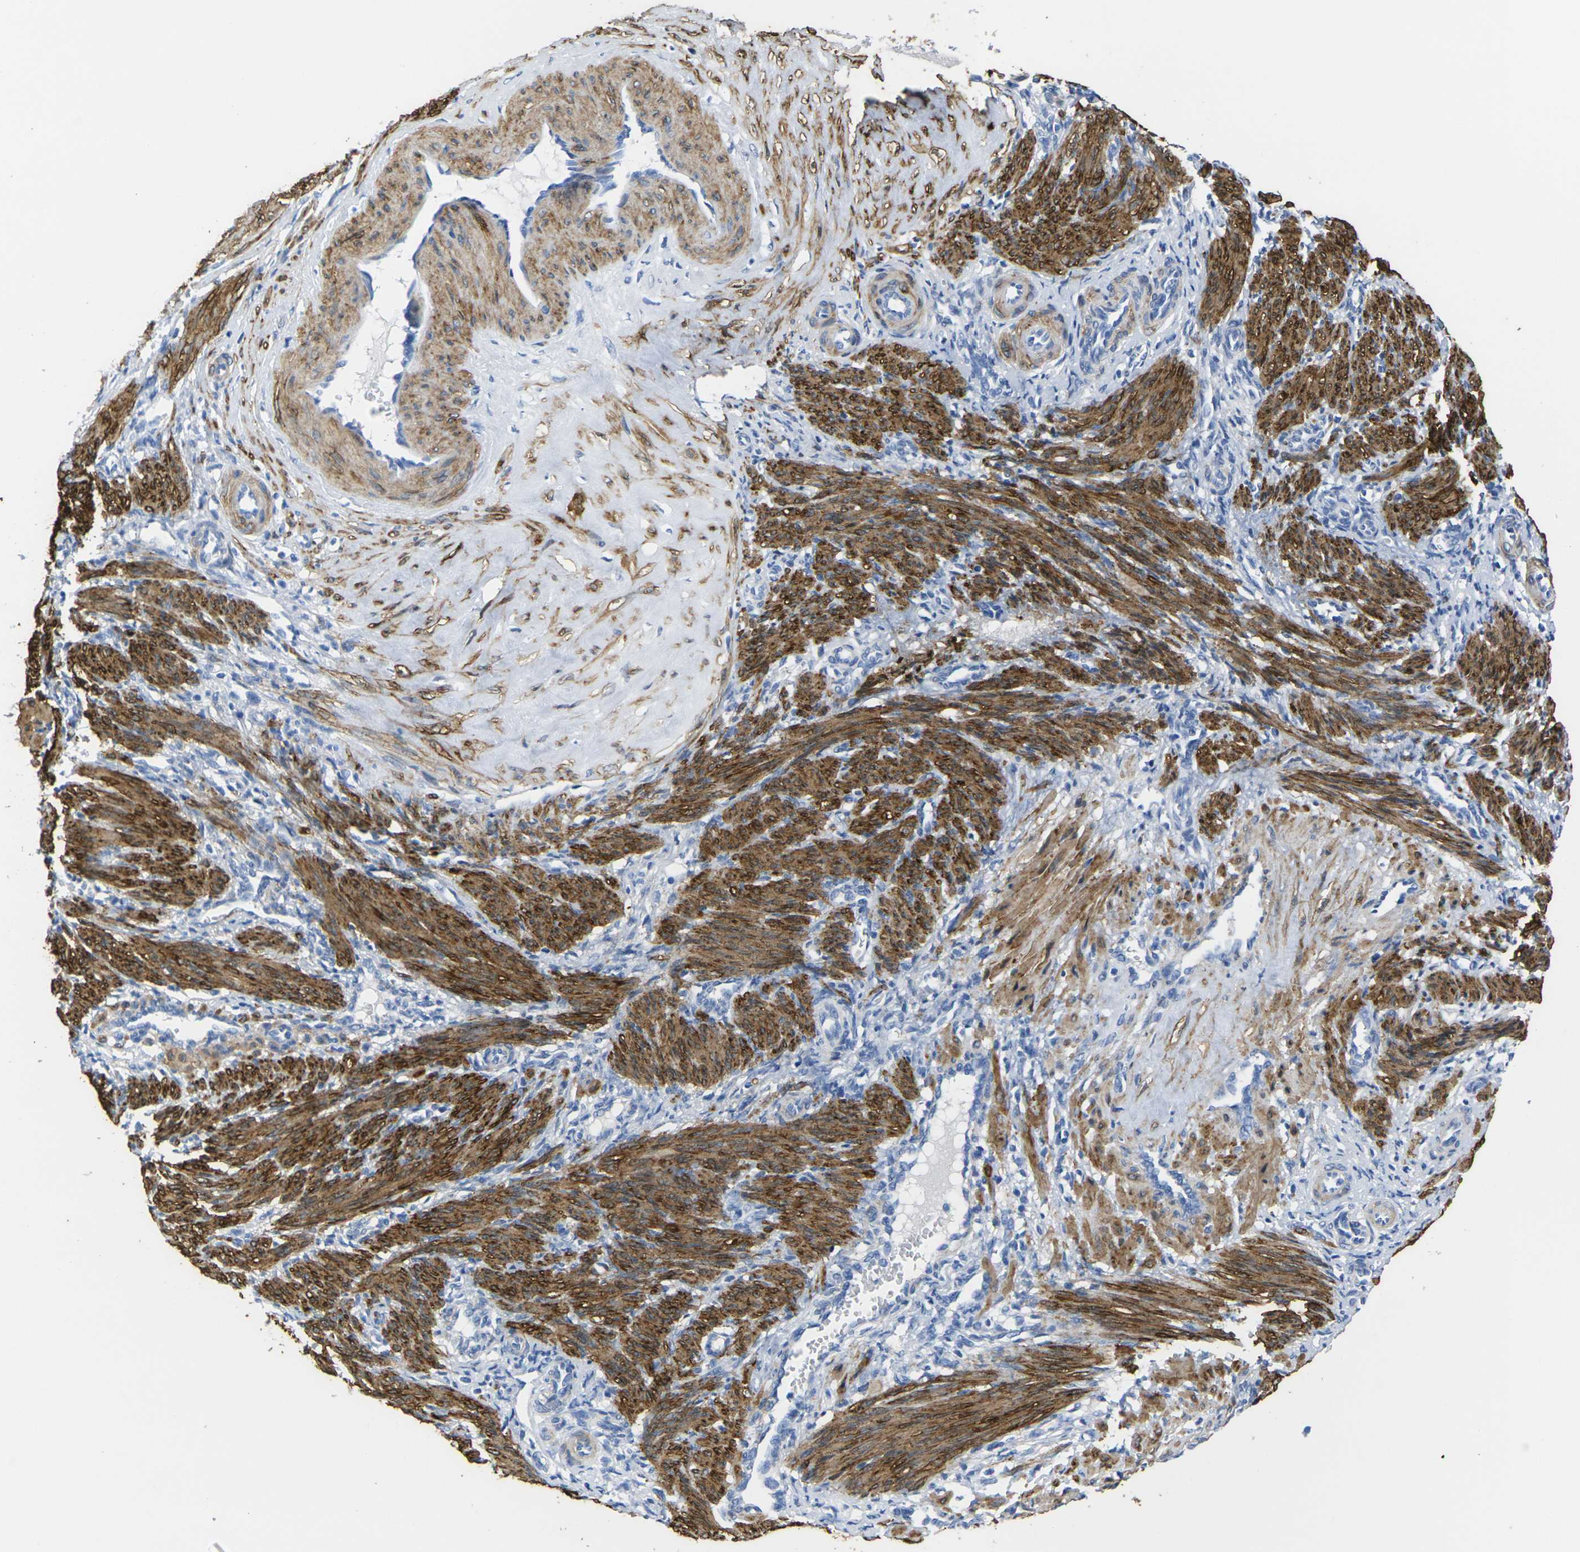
{"staining": {"intensity": "strong", "quantity": ">75%", "location": "cytoplasmic/membranous"}, "tissue": "smooth muscle", "cell_type": "Smooth muscle cells", "image_type": "normal", "snomed": [{"axis": "morphology", "description": "Normal tissue, NOS"}, {"axis": "topography", "description": "Endometrium"}], "caption": "Immunohistochemistry (IHC) of unremarkable smooth muscle exhibits high levels of strong cytoplasmic/membranous staining in about >75% of smooth muscle cells. (brown staining indicates protein expression, while blue staining denotes nuclei).", "gene": "CNN1", "patient": {"sex": "female", "age": 33}}